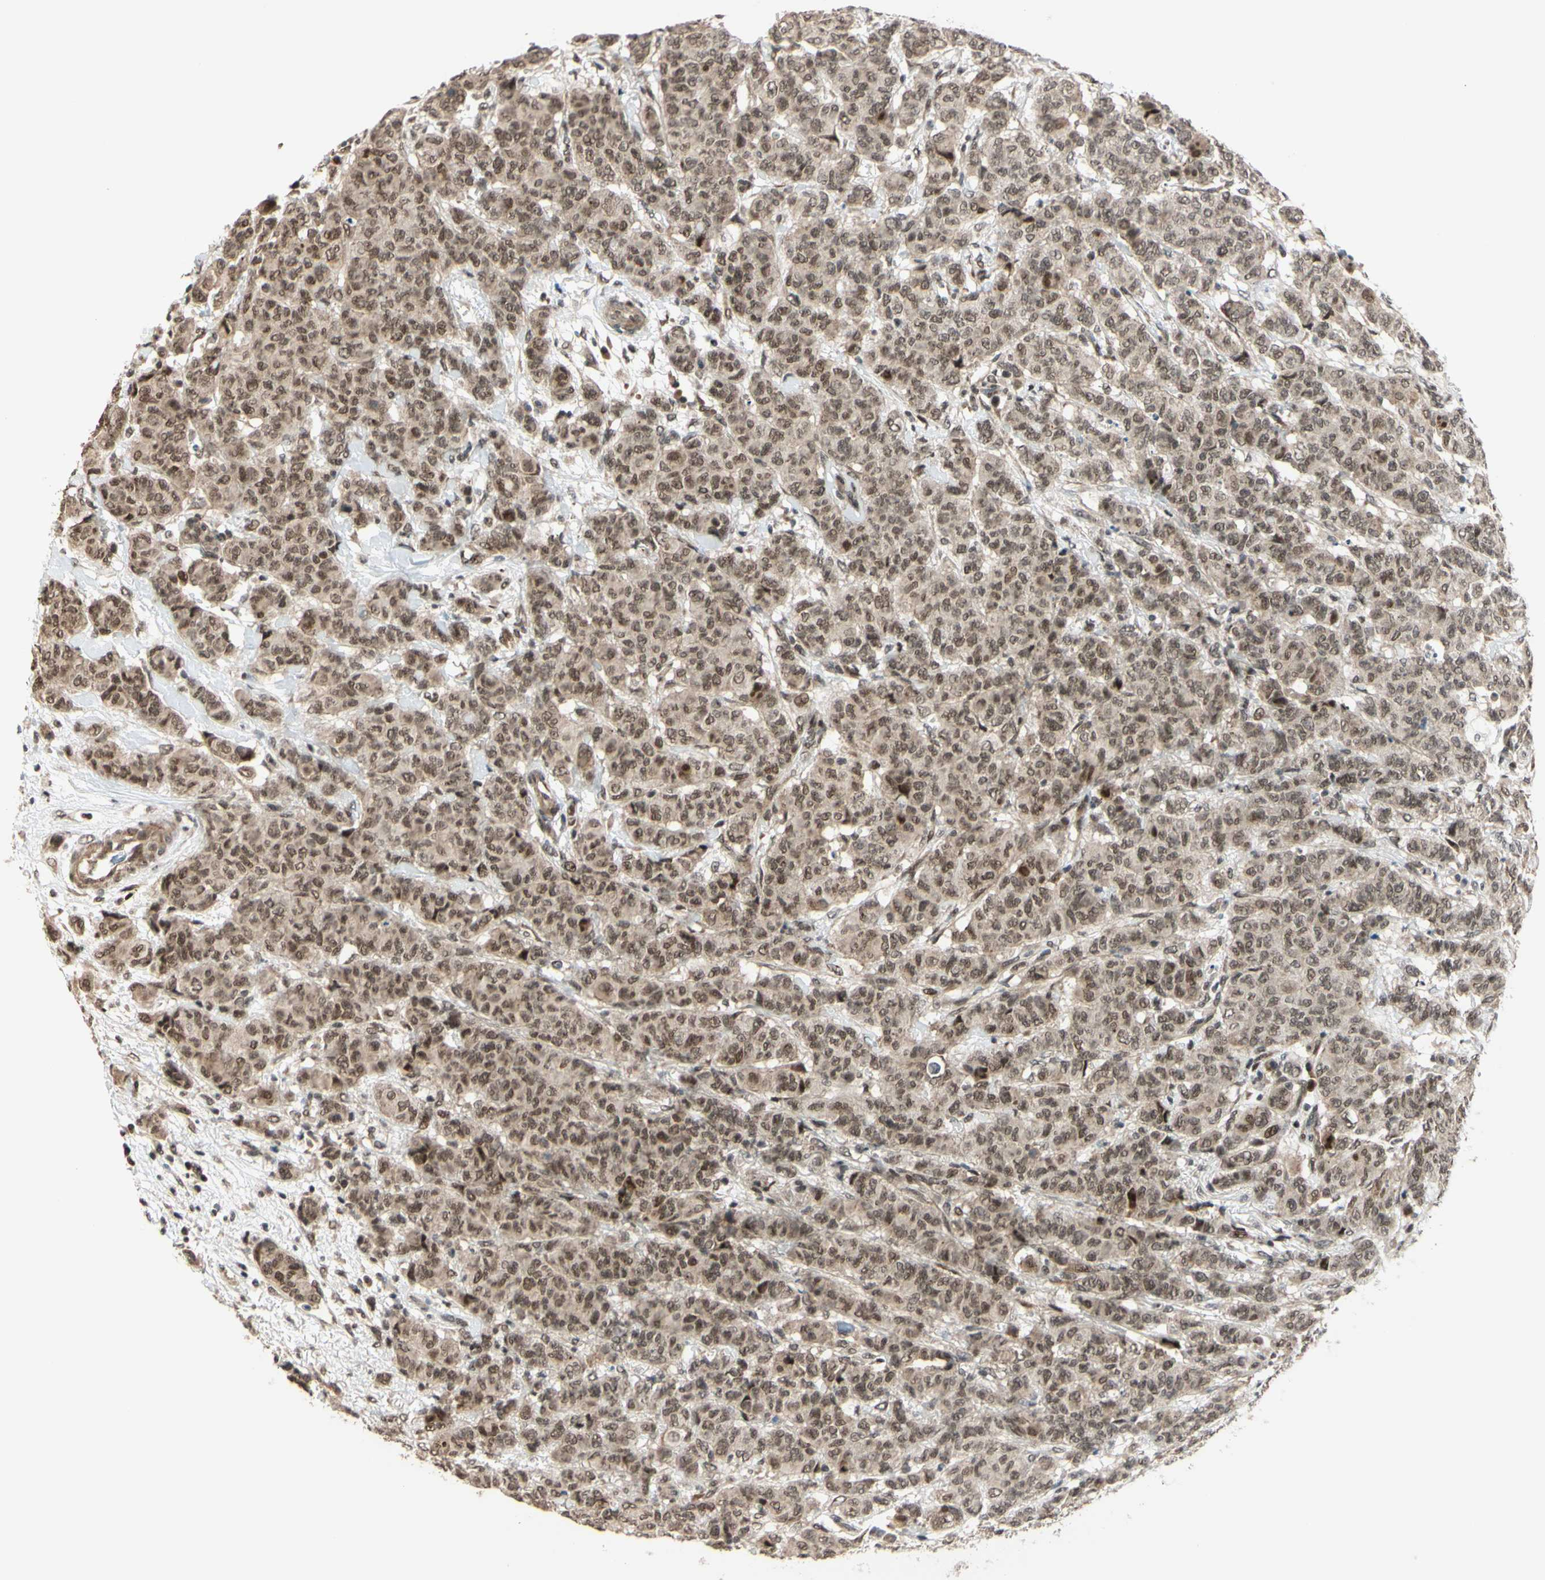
{"staining": {"intensity": "moderate", "quantity": ">75%", "location": "cytoplasmic/membranous,nuclear"}, "tissue": "breast cancer", "cell_type": "Tumor cells", "image_type": "cancer", "snomed": [{"axis": "morphology", "description": "Duct carcinoma"}, {"axis": "topography", "description": "Breast"}], "caption": "Immunohistochemical staining of human breast cancer (invasive ductal carcinoma) displays moderate cytoplasmic/membranous and nuclear protein staining in approximately >75% of tumor cells. Nuclei are stained in blue.", "gene": "BRMS1", "patient": {"sex": "female", "age": 40}}